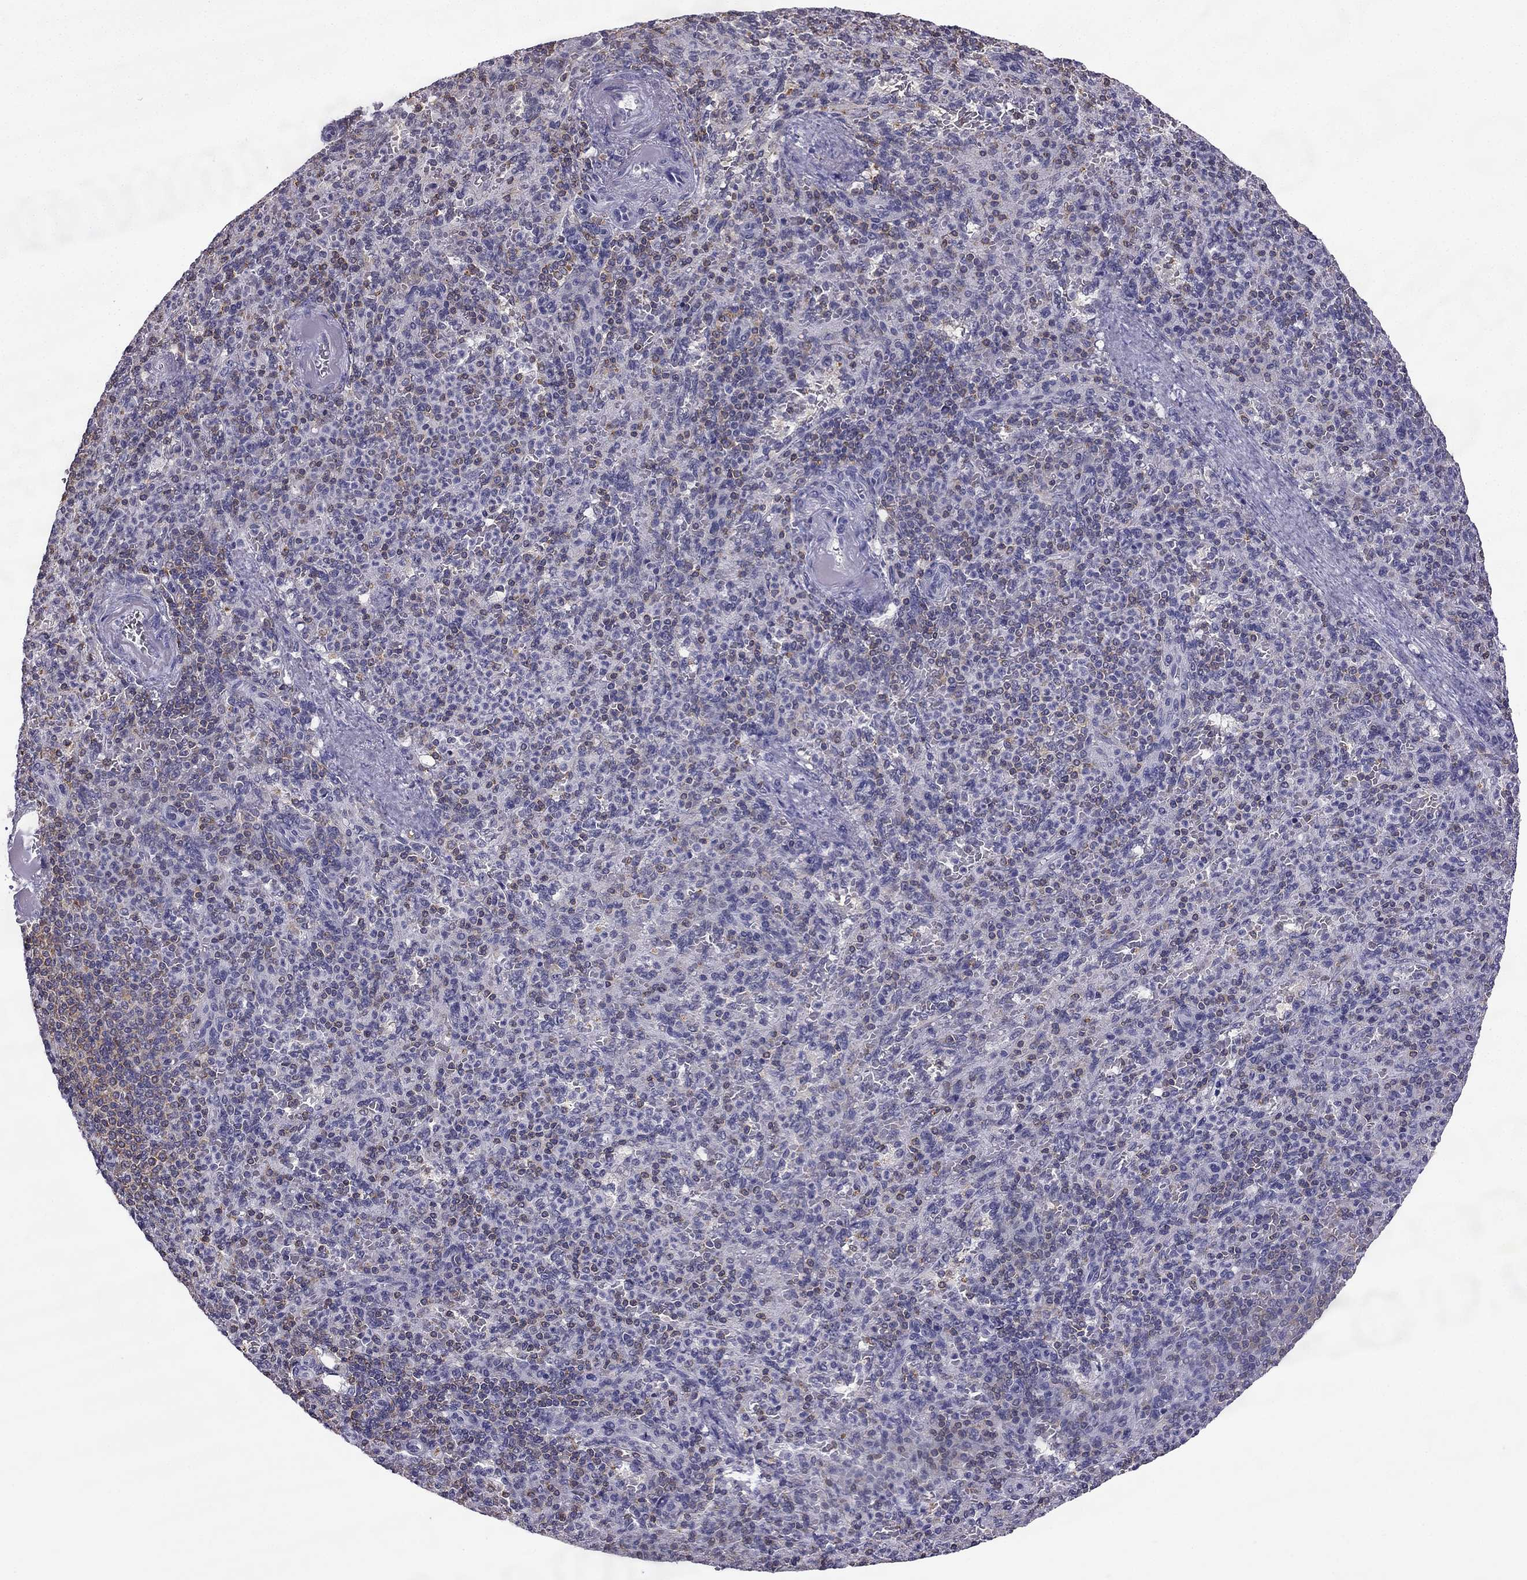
{"staining": {"intensity": "negative", "quantity": "none", "location": "none"}, "tissue": "spleen", "cell_type": "Cells in red pulp", "image_type": "normal", "snomed": [{"axis": "morphology", "description": "Normal tissue, NOS"}, {"axis": "topography", "description": "Spleen"}], "caption": "Immunohistochemical staining of normal human spleen displays no significant positivity in cells in red pulp. The staining was performed using DAB to visualize the protein expression in brown, while the nuclei were stained in blue with hematoxylin (Magnification: 20x).", "gene": "CCK", "patient": {"sex": "female", "age": 74}}